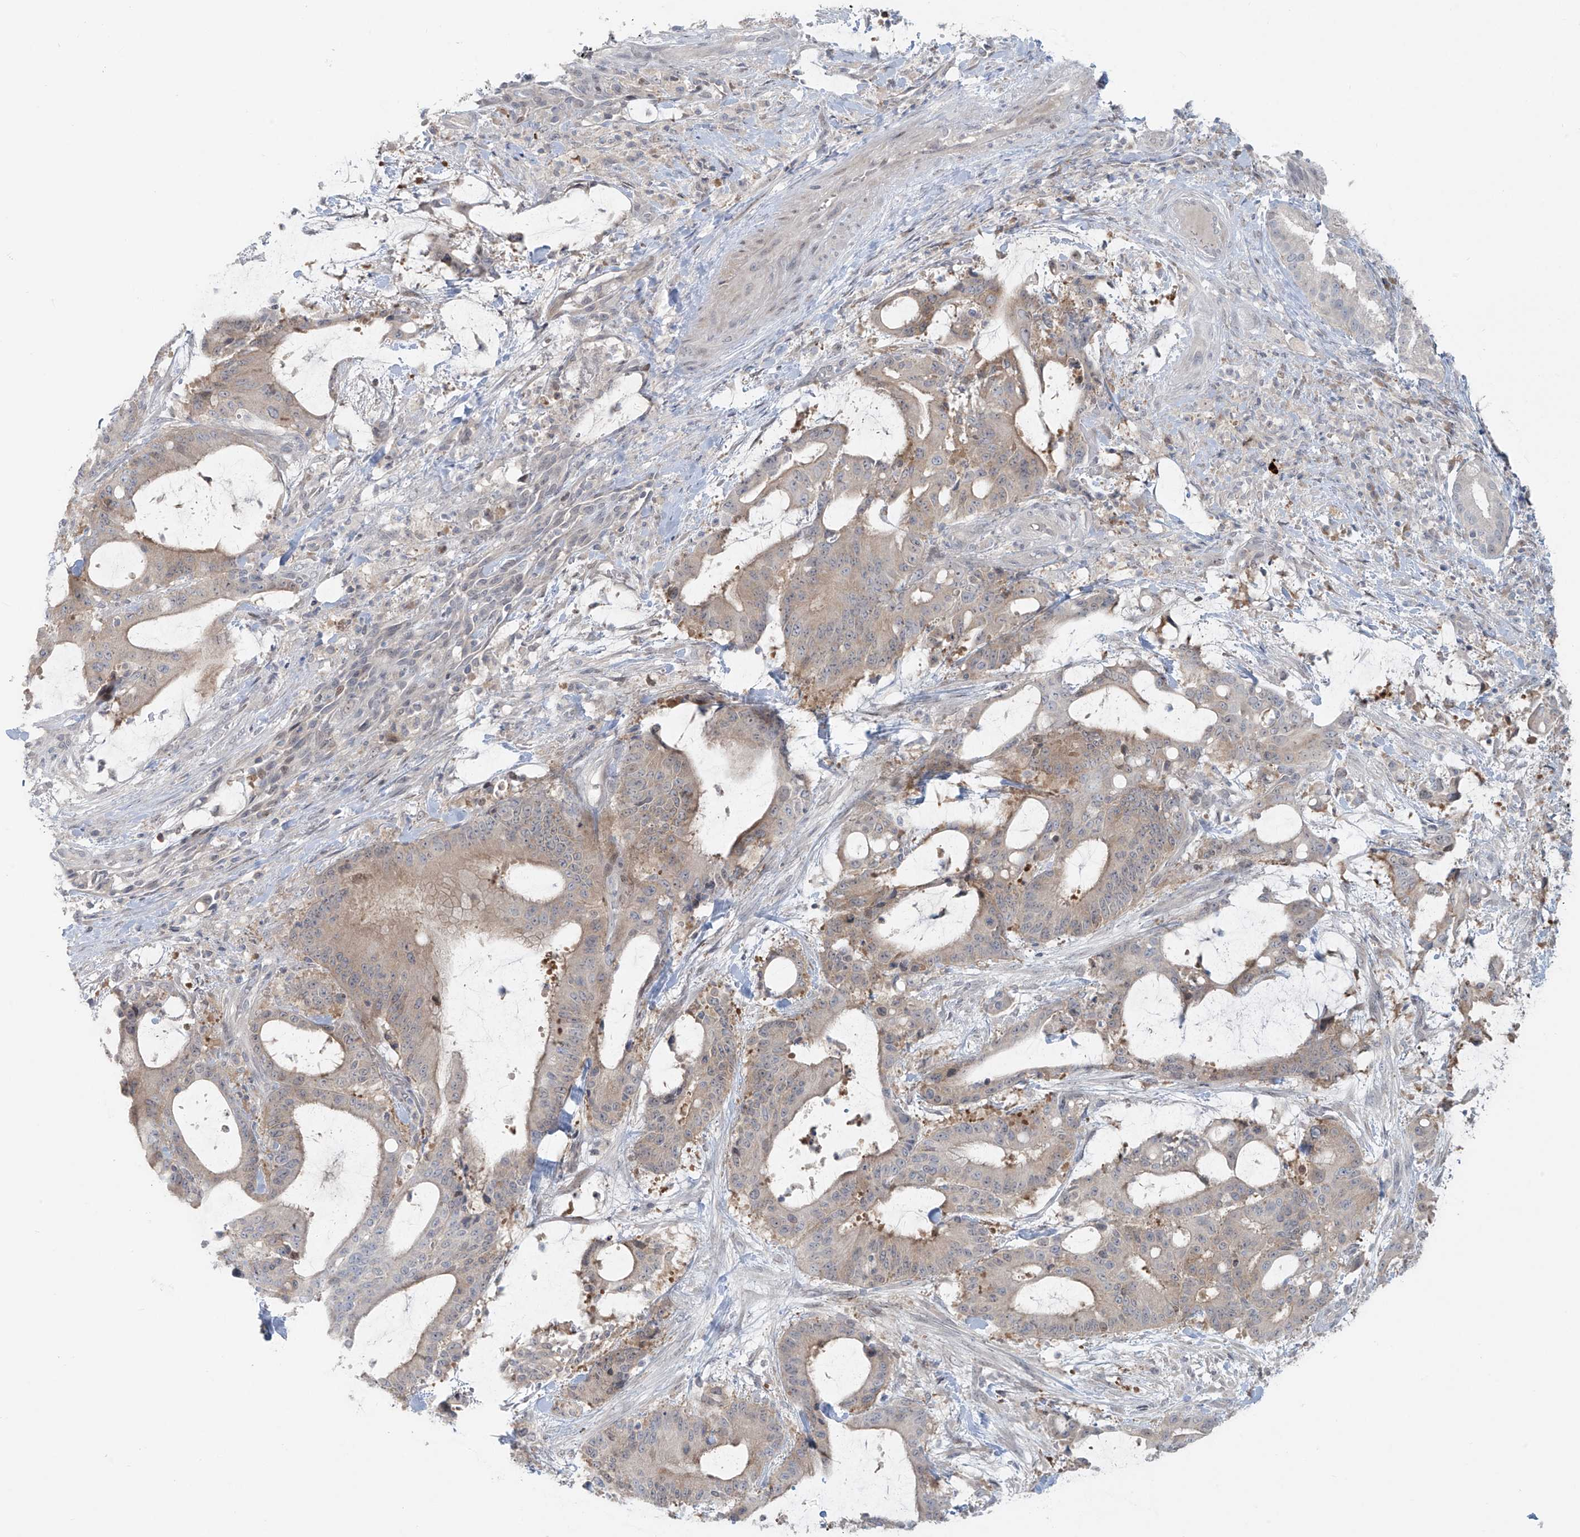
{"staining": {"intensity": "weak", "quantity": "25%-75%", "location": "cytoplasmic/membranous"}, "tissue": "liver cancer", "cell_type": "Tumor cells", "image_type": "cancer", "snomed": [{"axis": "morphology", "description": "Normal tissue, NOS"}, {"axis": "morphology", "description": "Cholangiocarcinoma"}, {"axis": "topography", "description": "Liver"}, {"axis": "topography", "description": "Peripheral nerve tissue"}], "caption": "There is low levels of weak cytoplasmic/membranous staining in tumor cells of liver cancer (cholangiocarcinoma), as demonstrated by immunohistochemical staining (brown color).", "gene": "PPAT", "patient": {"sex": "female", "age": 73}}